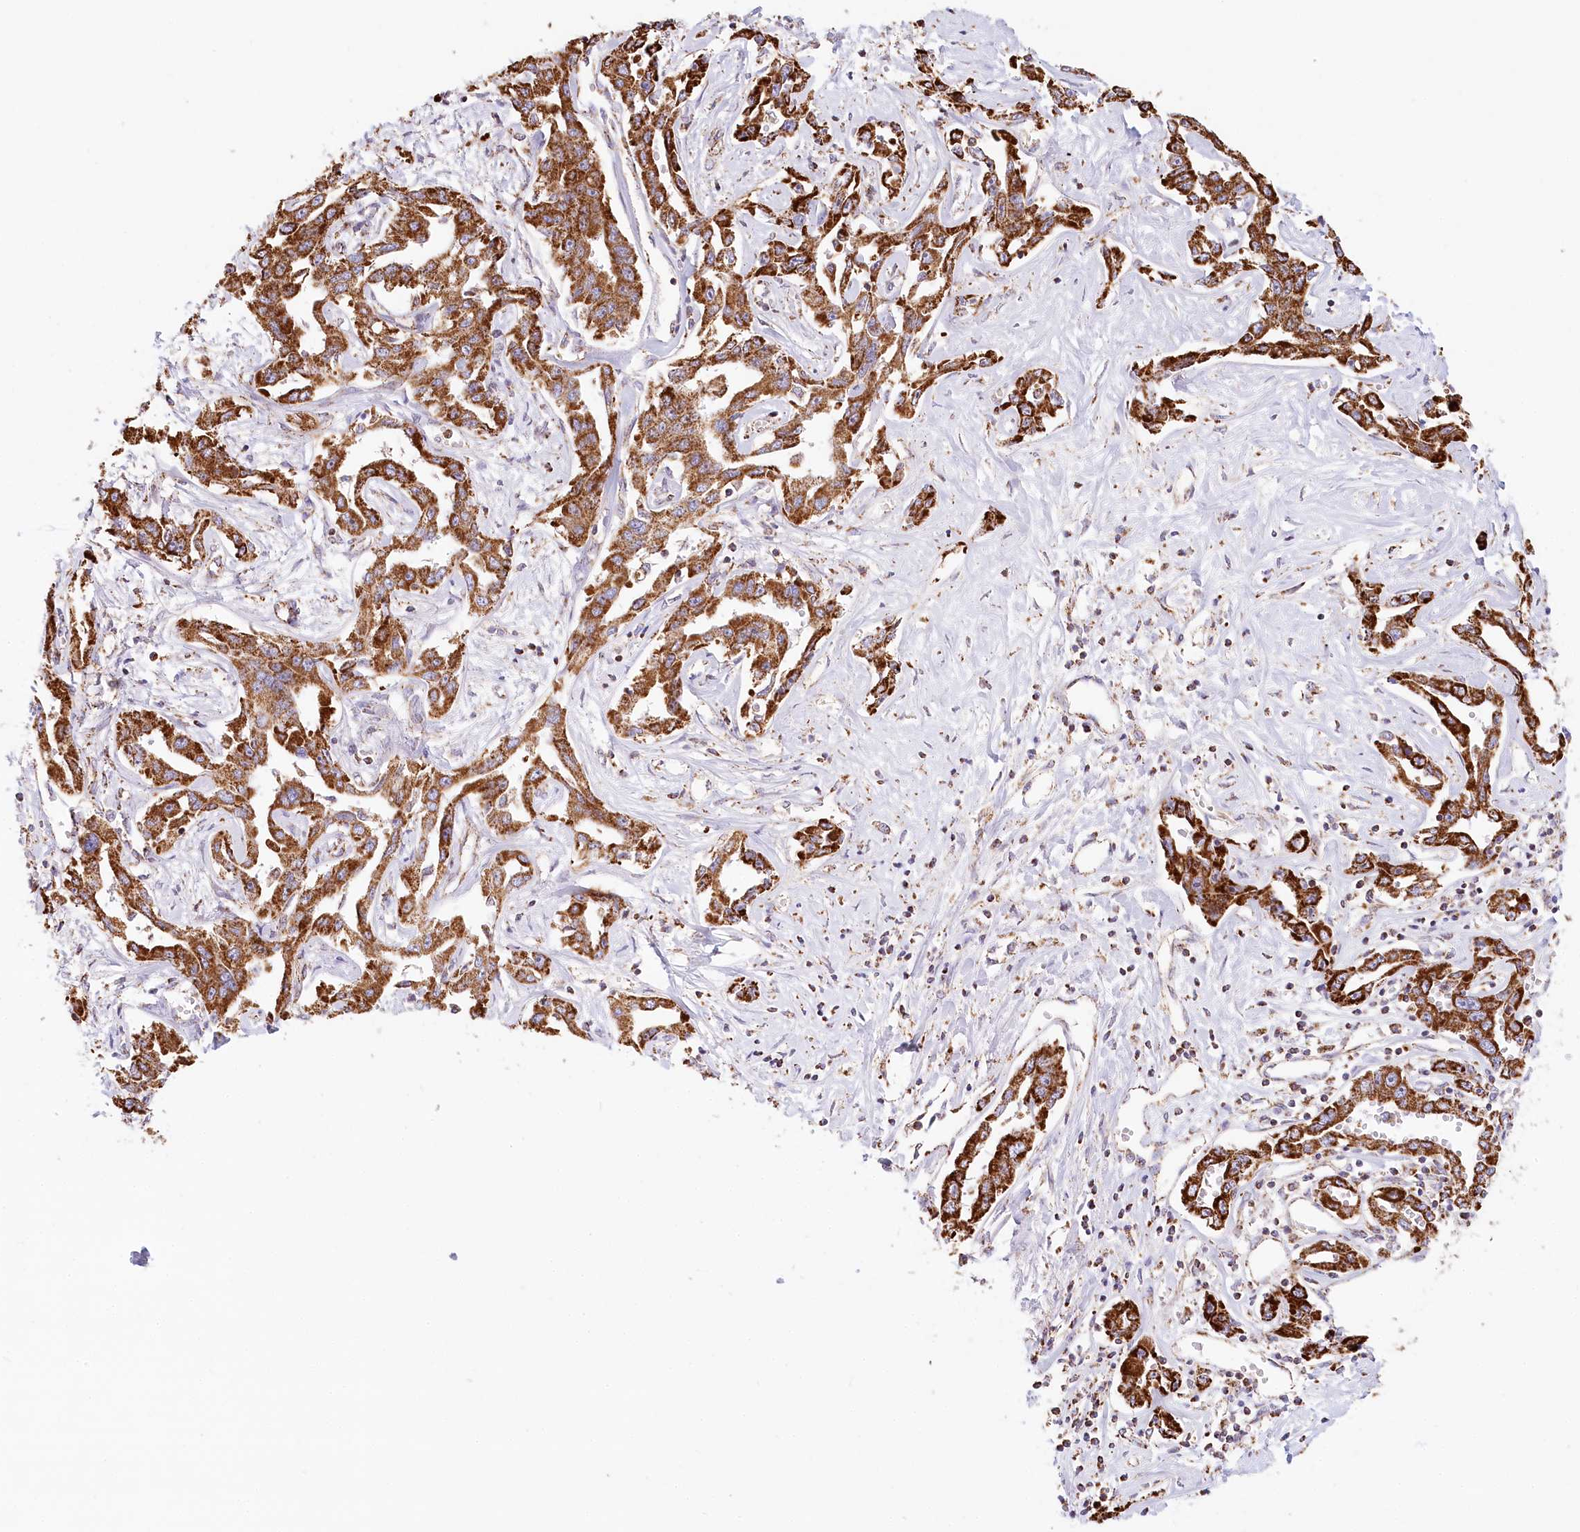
{"staining": {"intensity": "strong", "quantity": ">75%", "location": "cytoplasmic/membranous"}, "tissue": "liver cancer", "cell_type": "Tumor cells", "image_type": "cancer", "snomed": [{"axis": "morphology", "description": "Cholangiocarcinoma"}, {"axis": "topography", "description": "Liver"}], "caption": "About >75% of tumor cells in human liver cholangiocarcinoma display strong cytoplasmic/membranous protein staining as visualized by brown immunohistochemical staining.", "gene": "UMPS", "patient": {"sex": "male", "age": 59}}